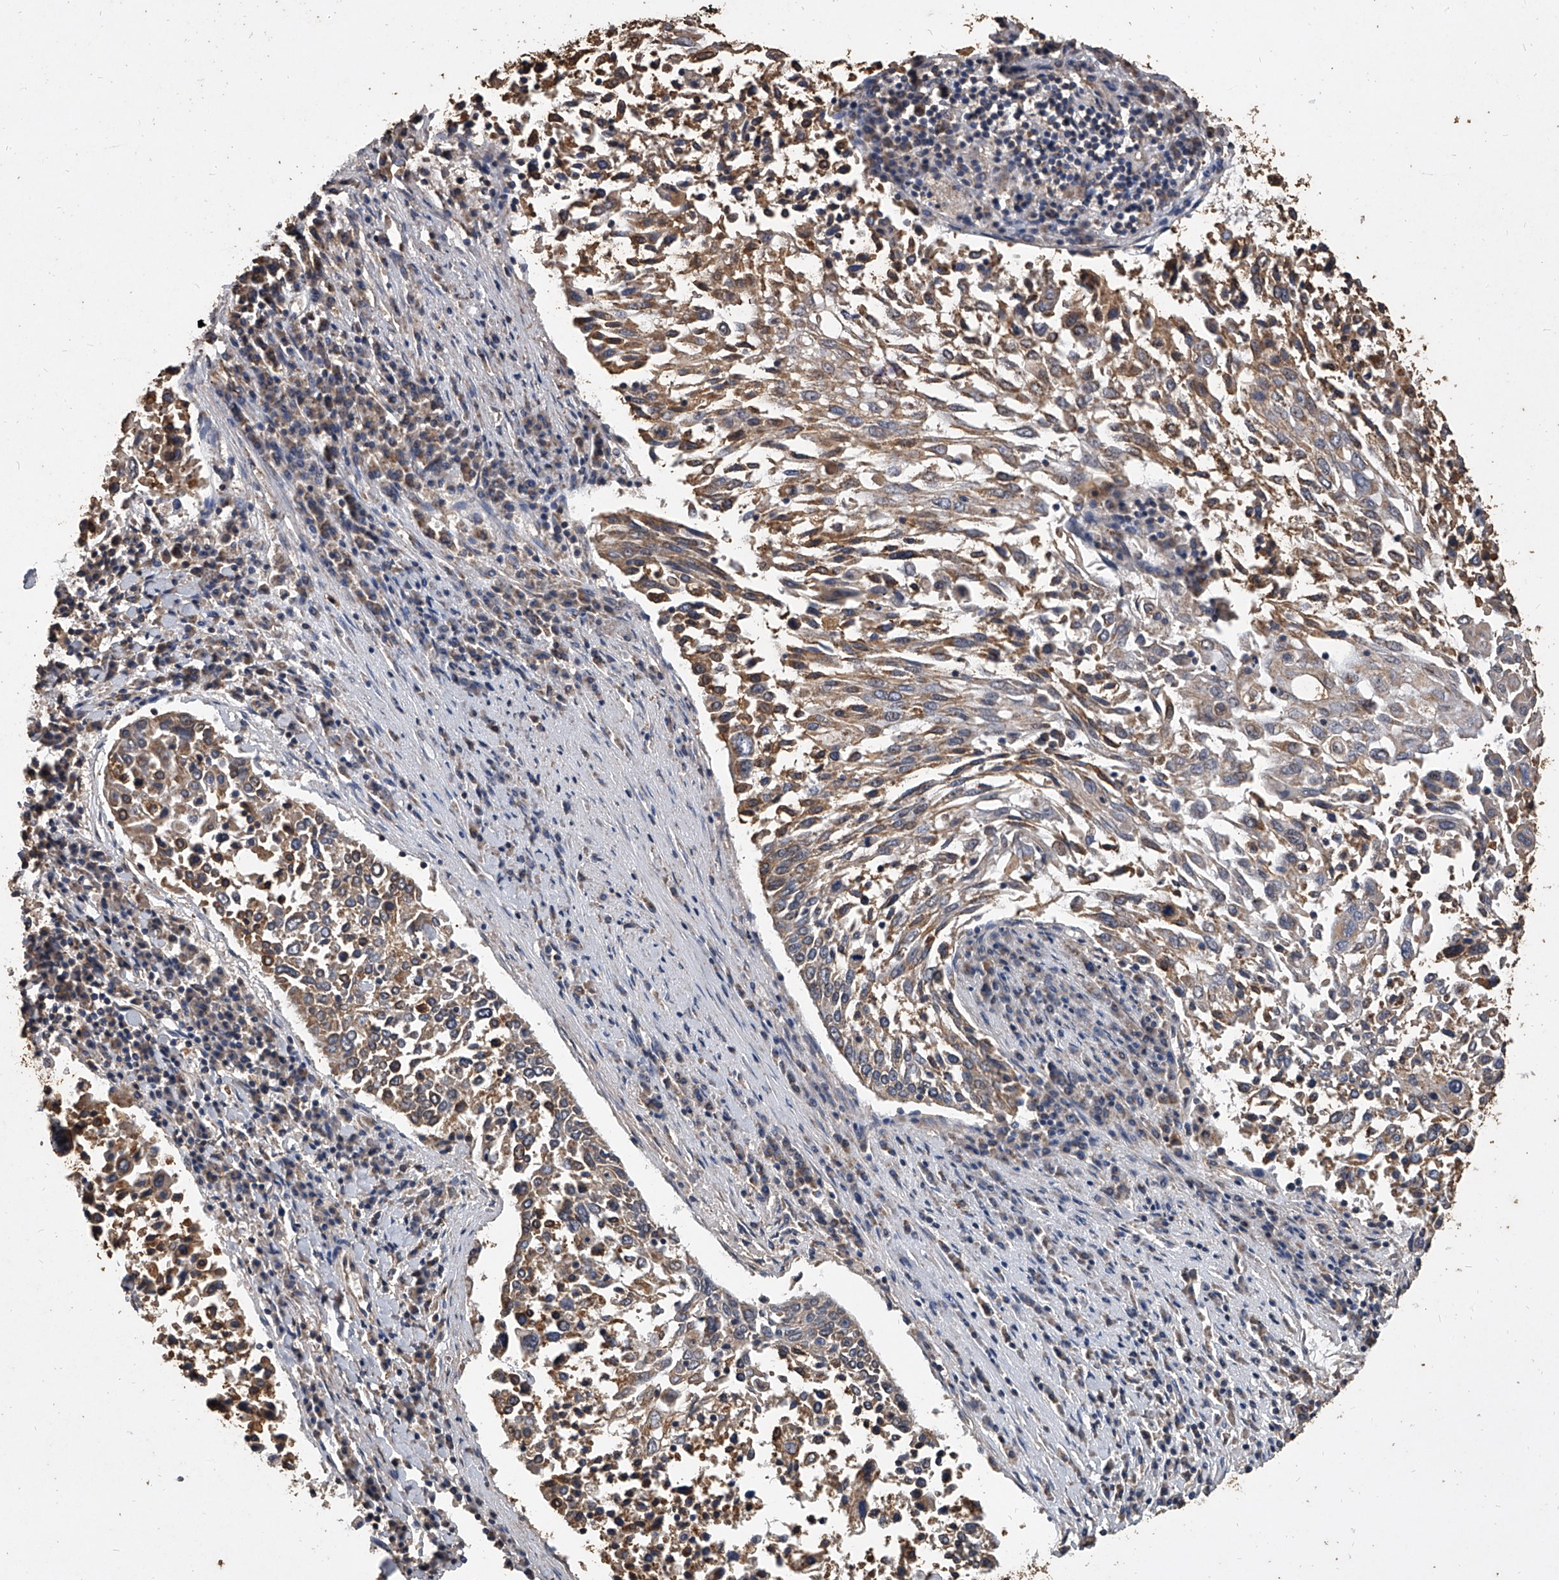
{"staining": {"intensity": "moderate", "quantity": ">75%", "location": "cytoplasmic/membranous"}, "tissue": "lung cancer", "cell_type": "Tumor cells", "image_type": "cancer", "snomed": [{"axis": "morphology", "description": "Squamous cell carcinoma, NOS"}, {"axis": "topography", "description": "Lung"}], "caption": "This photomicrograph demonstrates lung cancer (squamous cell carcinoma) stained with immunohistochemistry (IHC) to label a protein in brown. The cytoplasmic/membranous of tumor cells show moderate positivity for the protein. Nuclei are counter-stained blue.", "gene": "MRPL28", "patient": {"sex": "male", "age": 65}}